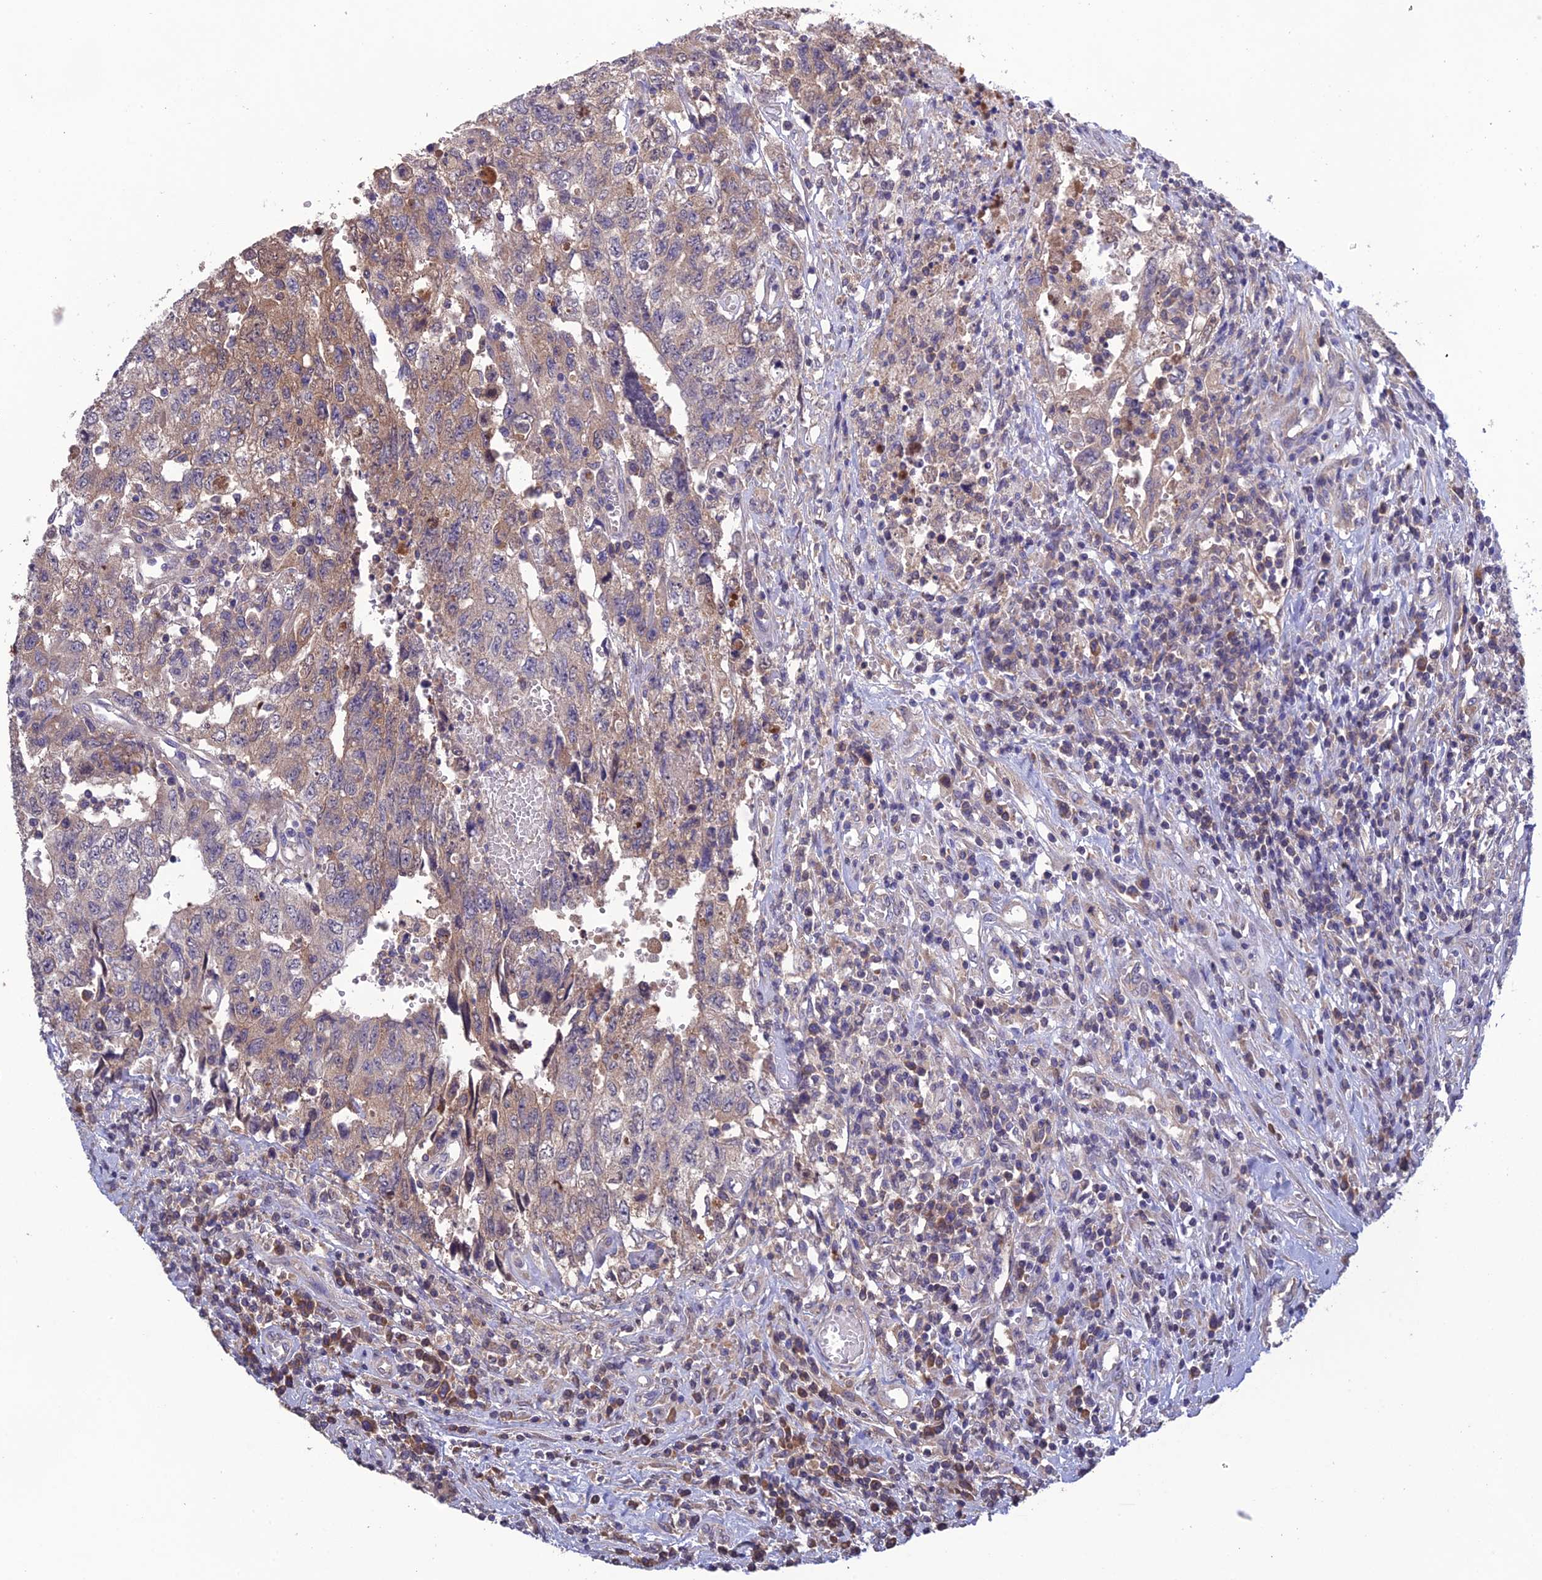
{"staining": {"intensity": "weak", "quantity": "25%-75%", "location": "cytoplasmic/membranous"}, "tissue": "testis cancer", "cell_type": "Tumor cells", "image_type": "cancer", "snomed": [{"axis": "morphology", "description": "Carcinoma, Embryonal, NOS"}, {"axis": "topography", "description": "Testis"}], "caption": "A brown stain labels weak cytoplasmic/membranous expression of a protein in testis embryonal carcinoma tumor cells. (Brightfield microscopy of DAB IHC at high magnification).", "gene": "SLC39A13", "patient": {"sex": "male", "age": 34}}